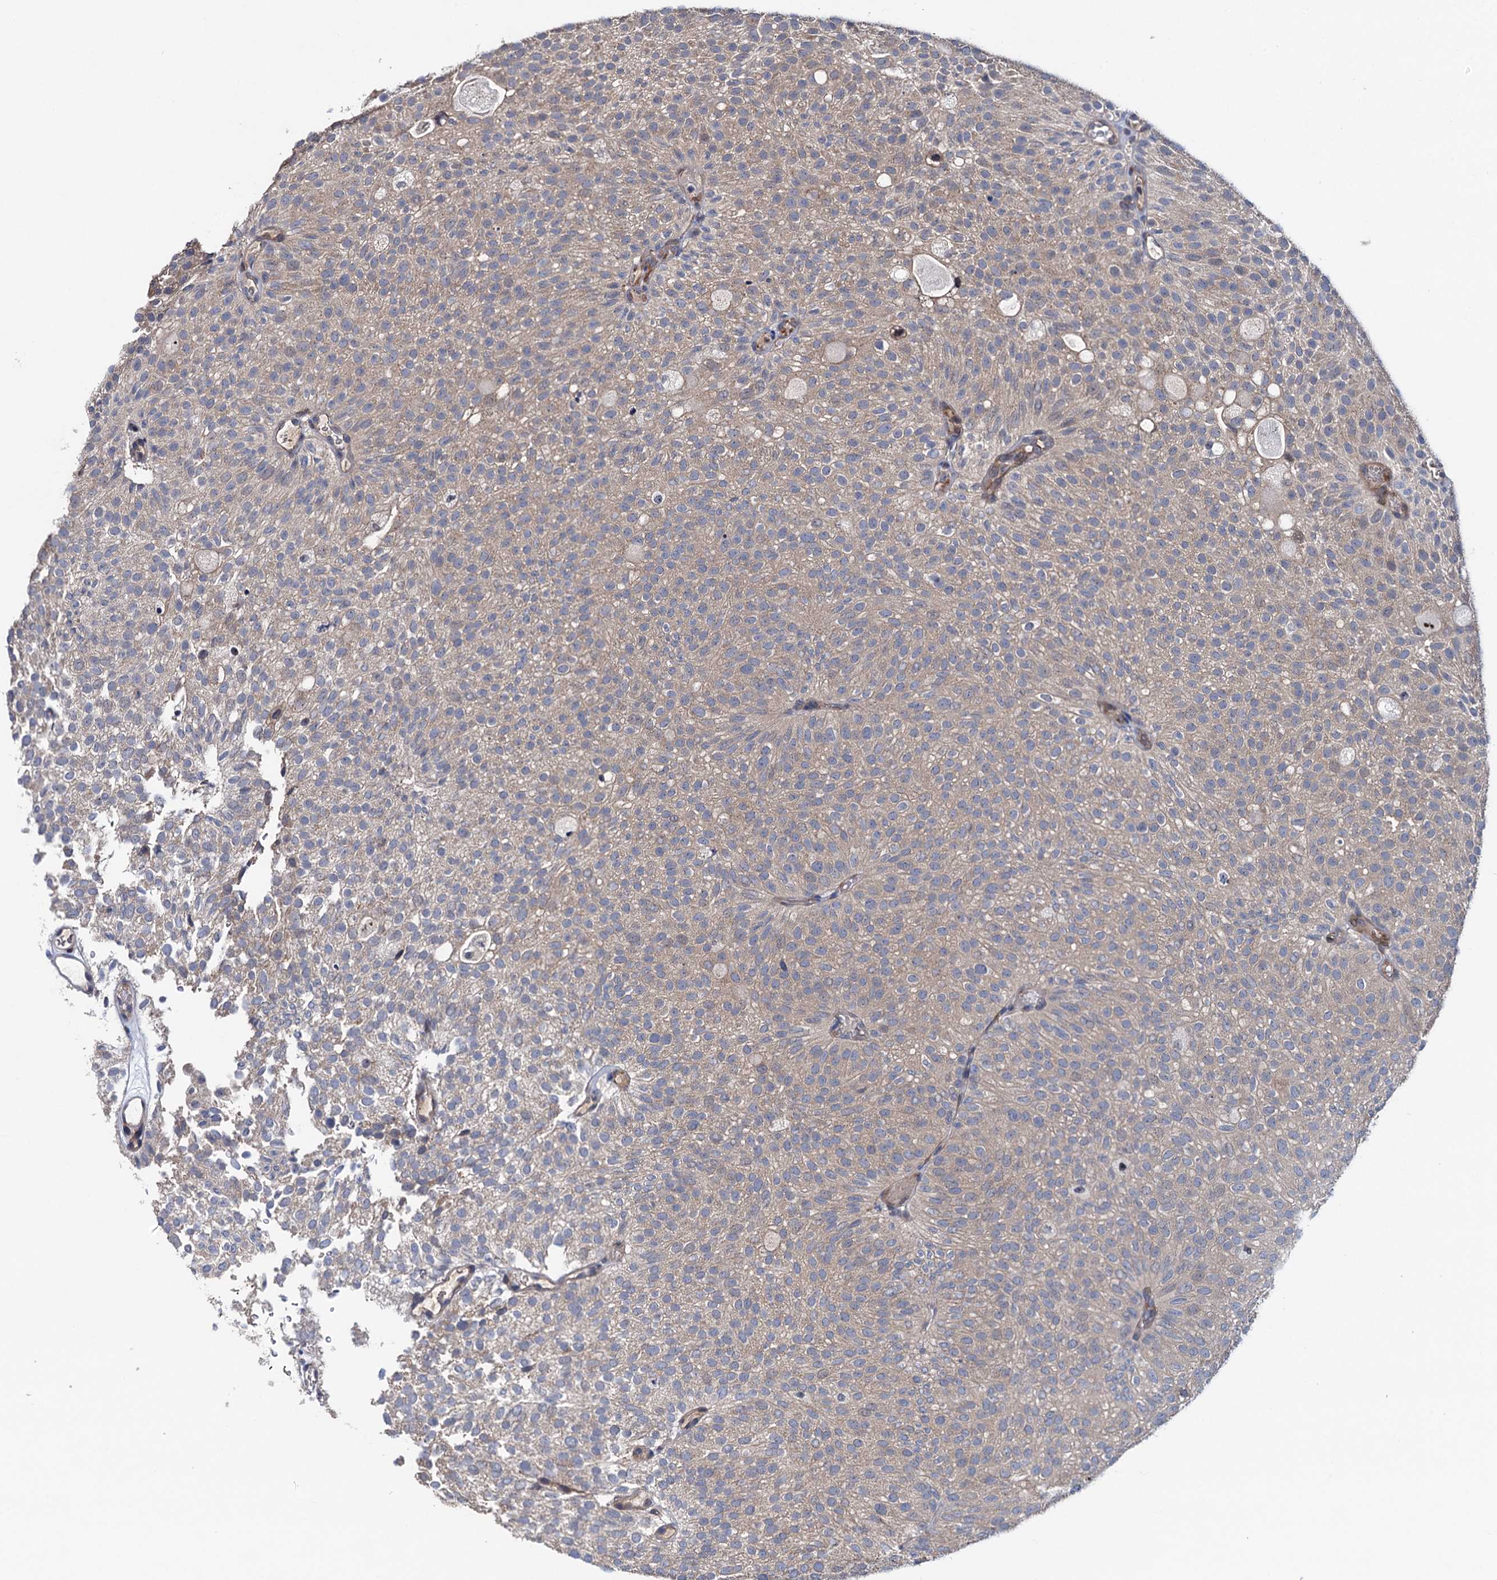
{"staining": {"intensity": "negative", "quantity": "none", "location": "none"}, "tissue": "urothelial cancer", "cell_type": "Tumor cells", "image_type": "cancer", "snomed": [{"axis": "morphology", "description": "Urothelial carcinoma, Low grade"}, {"axis": "topography", "description": "Urinary bladder"}], "caption": "Tumor cells are negative for brown protein staining in low-grade urothelial carcinoma.", "gene": "EYA4", "patient": {"sex": "male", "age": 78}}